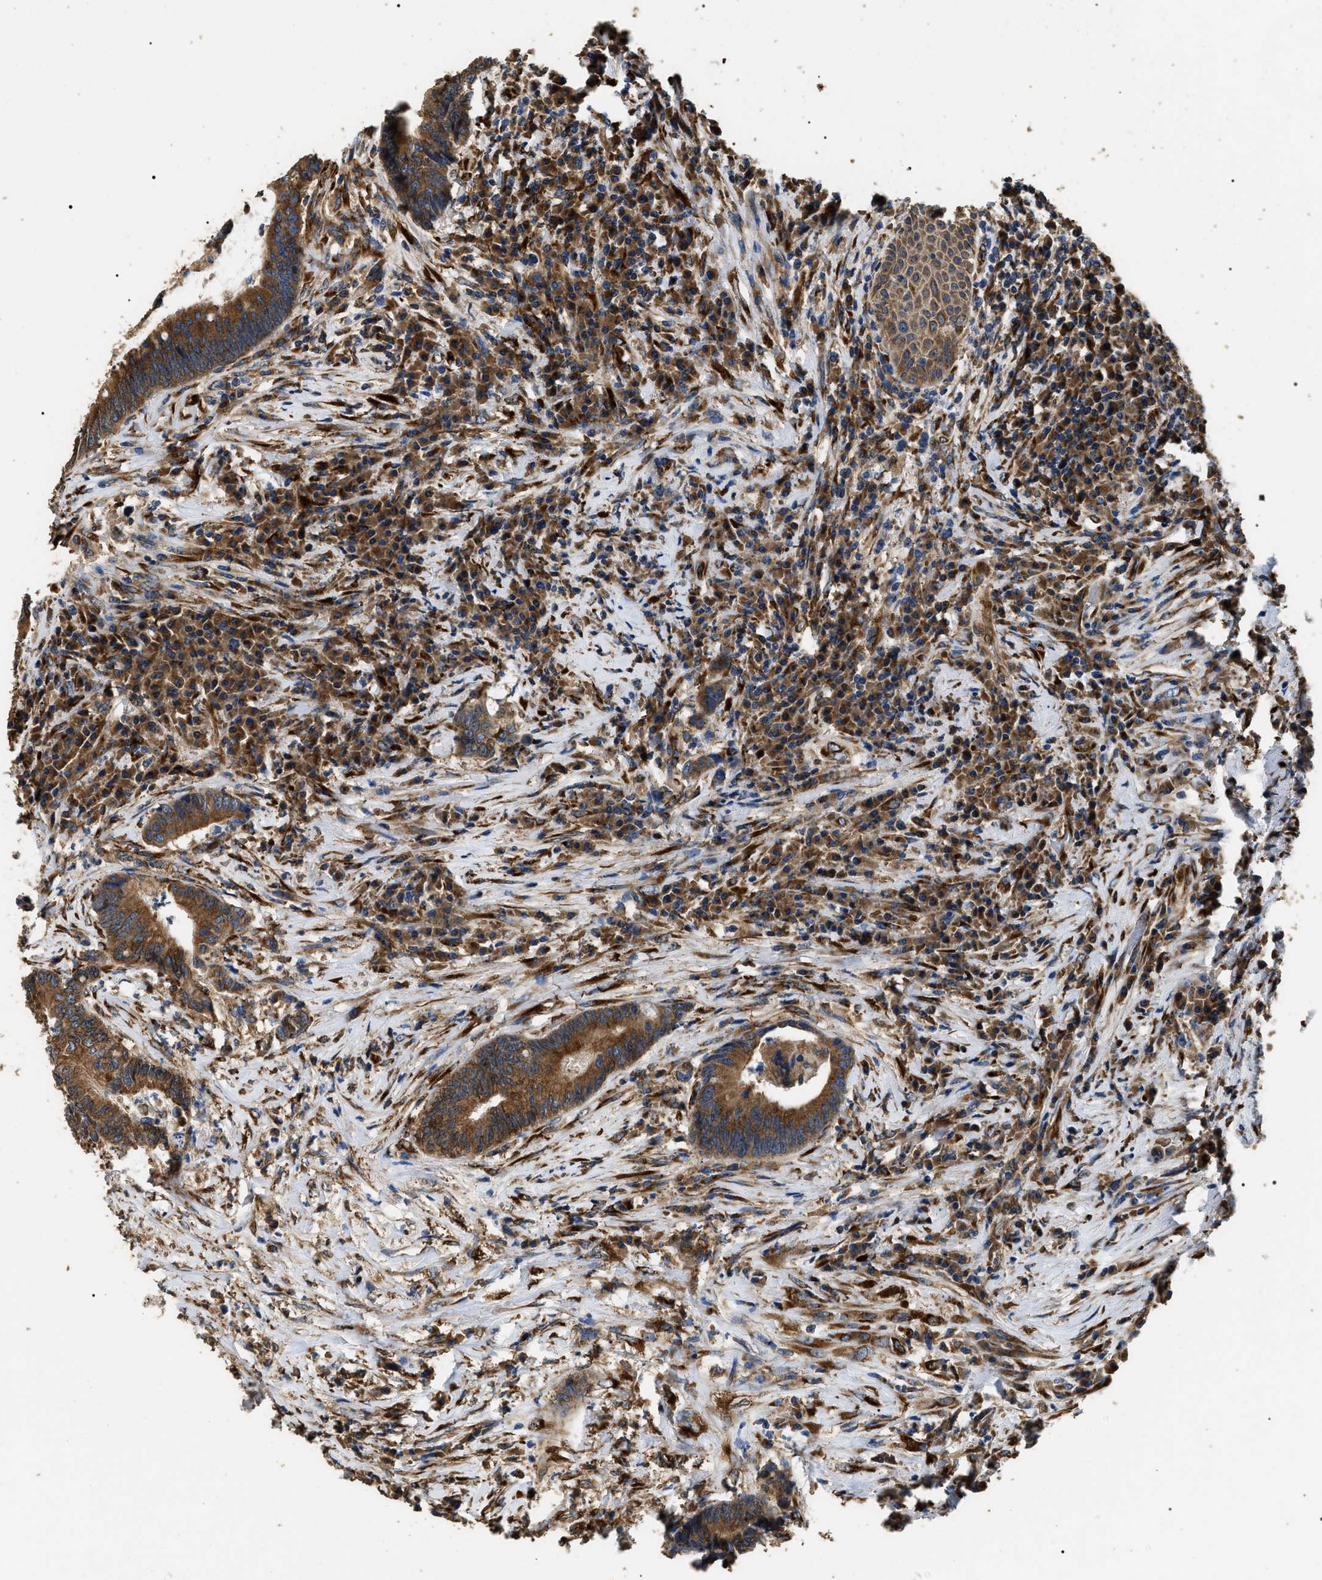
{"staining": {"intensity": "moderate", "quantity": ">75%", "location": "cytoplasmic/membranous"}, "tissue": "colorectal cancer", "cell_type": "Tumor cells", "image_type": "cancer", "snomed": [{"axis": "morphology", "description": "Adenocarcinoma, NOS"}, {"axis": "topography", "description": "Rectum"}, {"axis": "topography", "description": "Anal"}], "caption": "IHC histopathology image of colorectal adenocarcinoma stained for a protein (brown), which demonstrates medium levels of moderate cytoplasmic/membranous expression in about >75% of tumor cells.", "gene": "KTN1", "patient": {"sex": "female", "age": 89}}